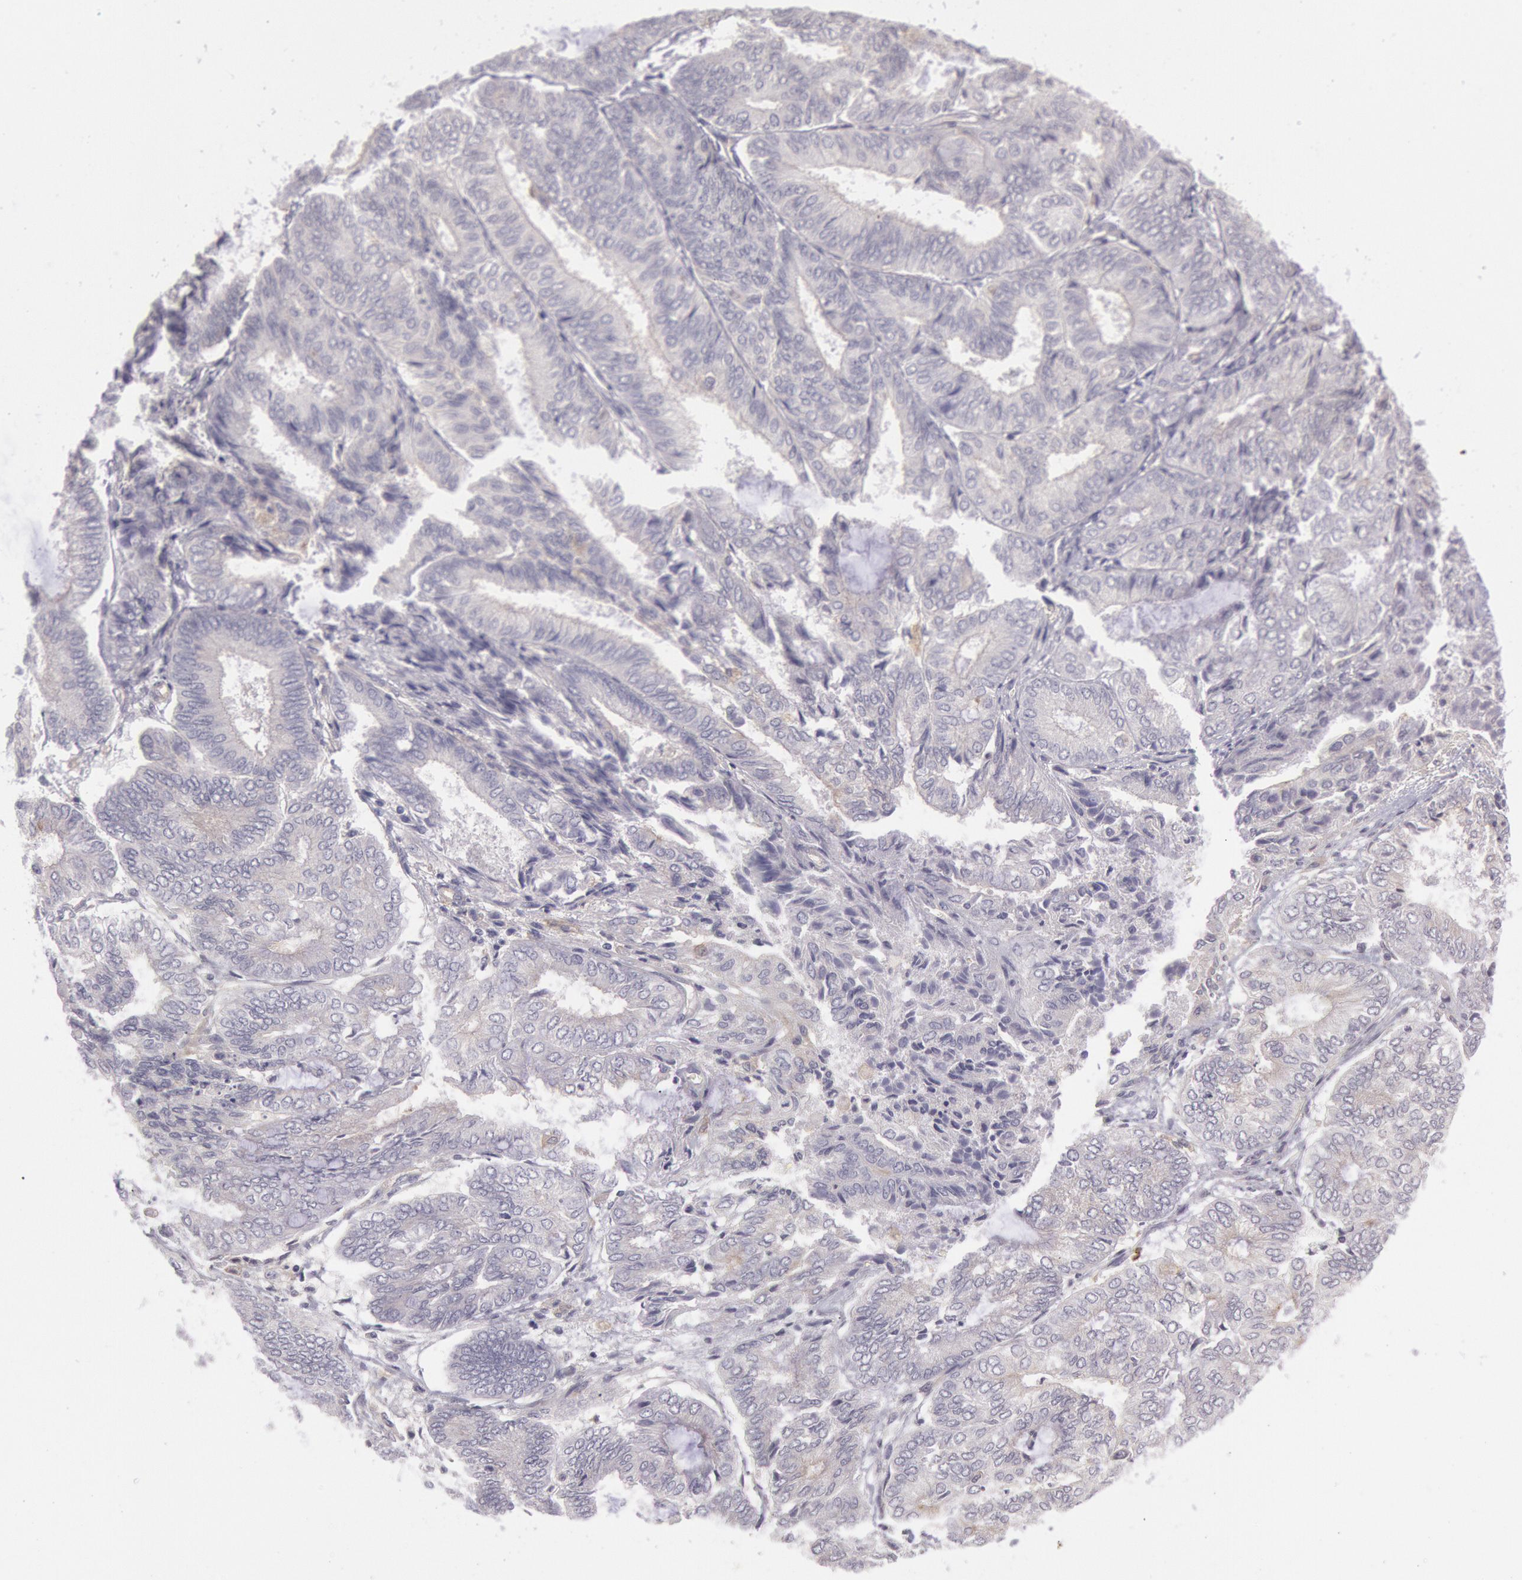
{"staining": {"intensity": "negative", "quantity": "none", "location": "none"}, "tissue": "endometrial cancer", "cell_type": "Tumor cells", "image_type": "cancer", "snomed": [{"axis": "morphology", "description": "Adenocarcinoma, NOS"}, {"axis": "topography", "description": "Endometrium"}], "caption": "The histopathology image reveals no staining of tumor cells in endometrial cancer (adenocarcinoma).", "gene": "MYO5A", "patient": {"sex": "female", "age": 59}}